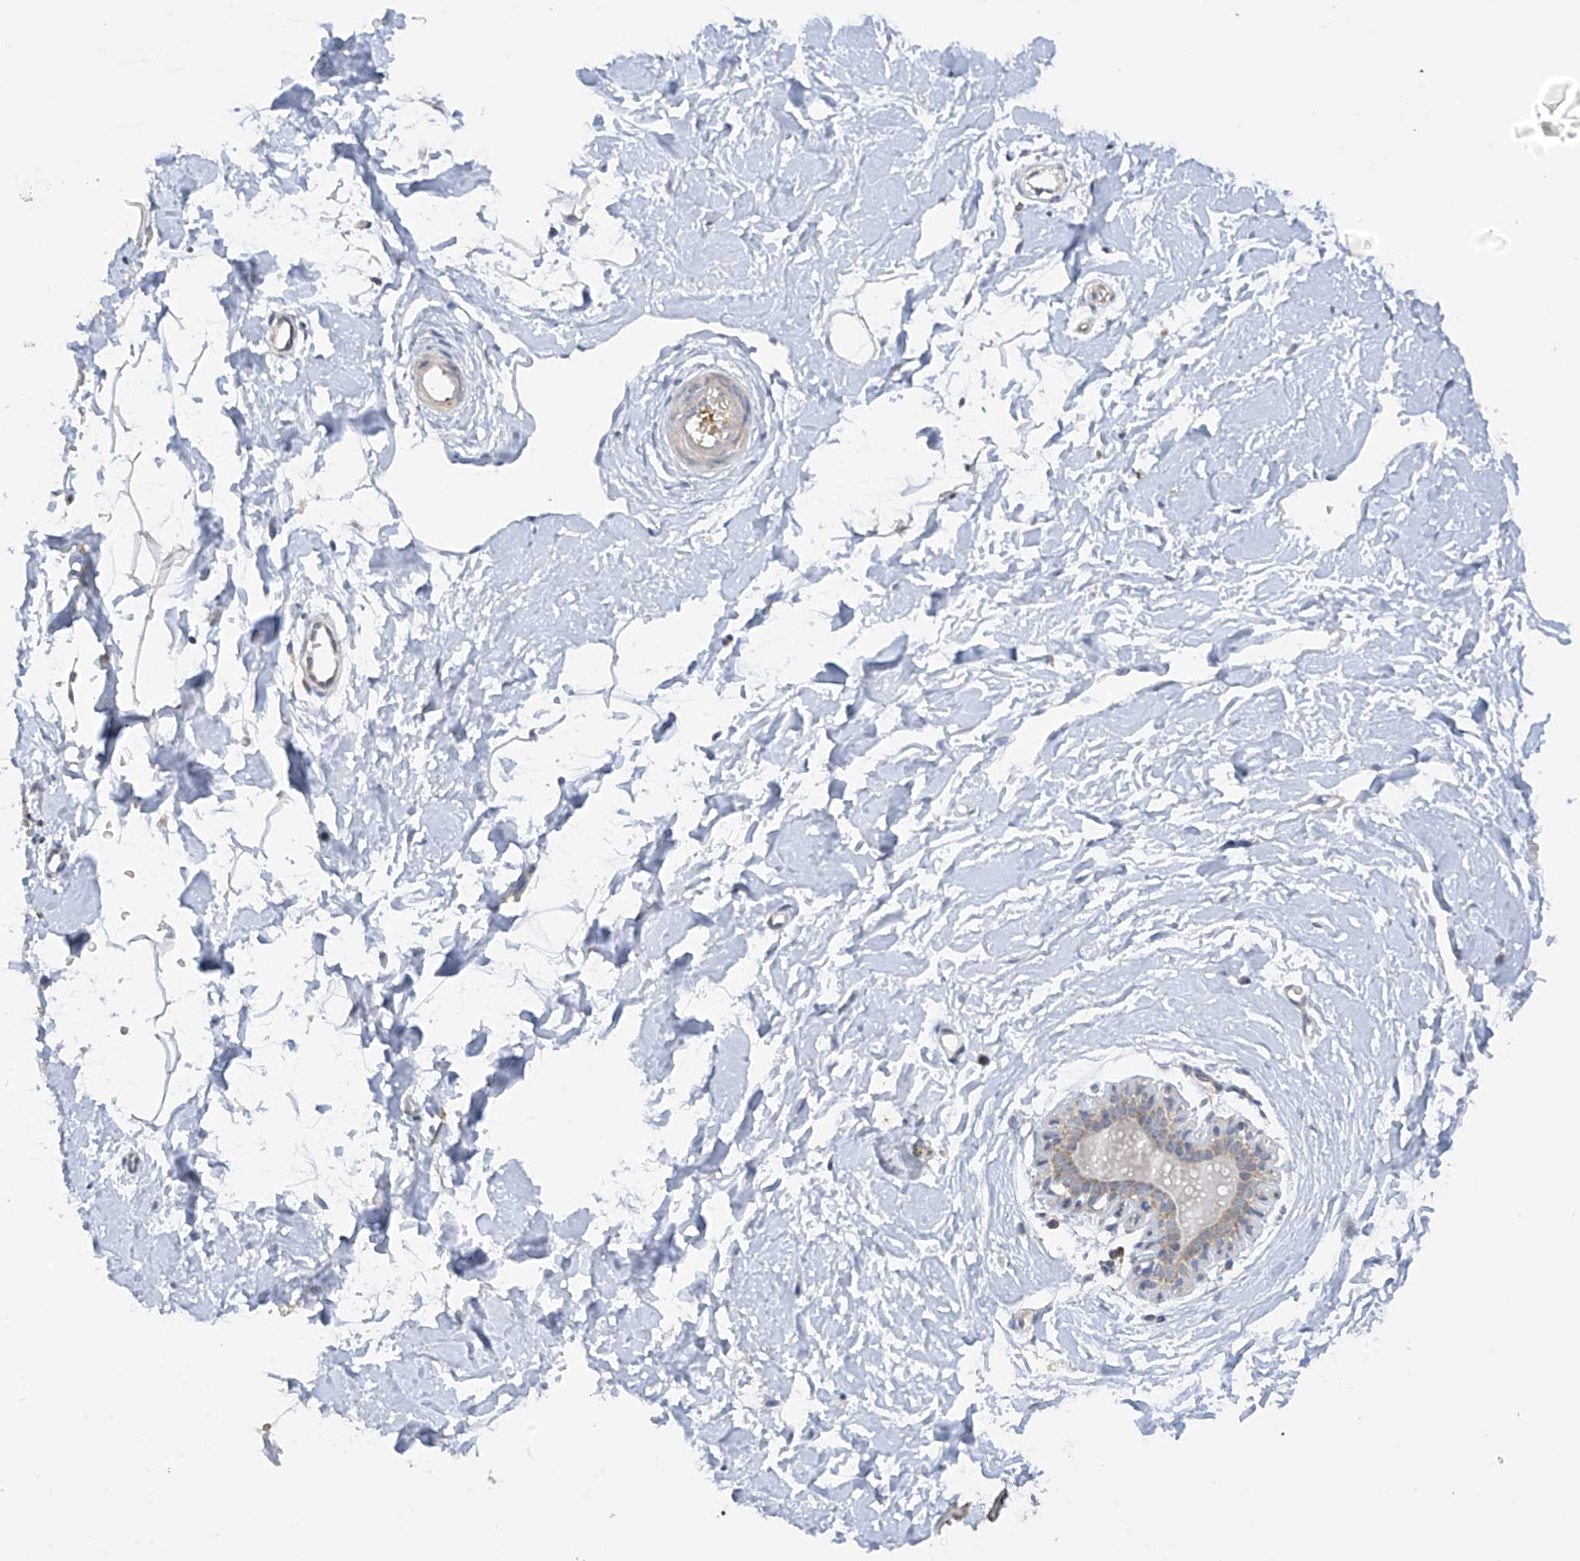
{"staining": {"intensity": "negative", "quantity": "none", "location": "none"}, "tissue": "adipose tissue", "cell_type": "Adipocytes", "image_type": "normal", "snomed": [{"axis": "morphology", "description": "Normal tissue, NOS"}, {"axis": "topography", "description": "Breast"}], "caption": "A high-resolution histopathology image shows immunohistochemistry (IHC) staining of normal adipose tissue, which demonstrates no significant positivity in adipocytes. (Brightfield microscopy of DAB immunohistochemistry at high magnification).", "gene": "METTL18", "patient": {"sex": "female", "age": 23}}